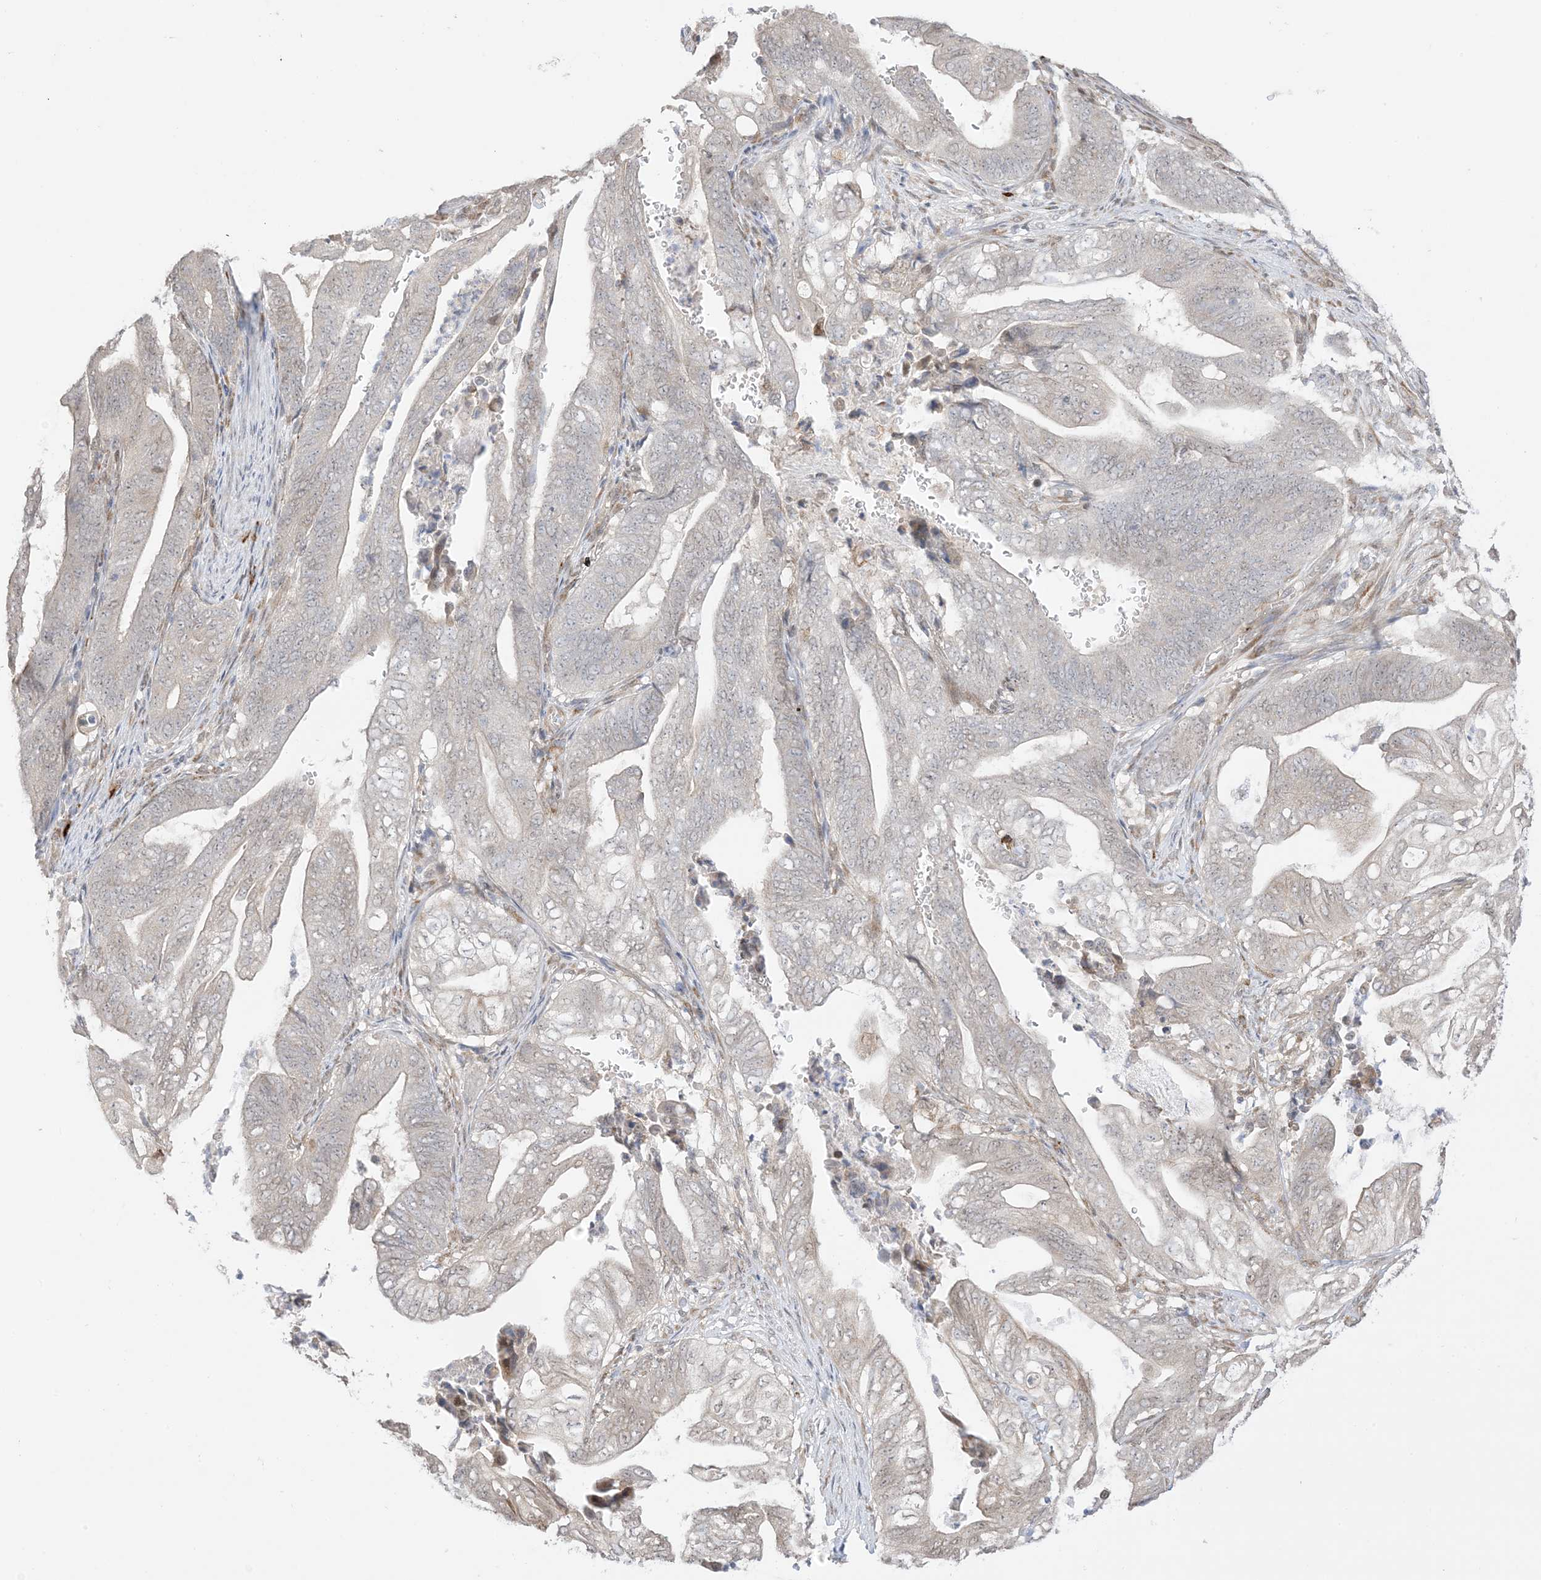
{"staining": {"intensity": "negative", "quantity": "none", "location": "none"}, "tissue": "stomach cancer", "cell_type": "Tumor cells", "image_type": "cancer", "snomed": [{"axis": "morphology", "description": "Adenocarcinoma, NOS"}, {"axis": "topography", "description": "Stomach"}], "caption": "Immunohistochemical staining of human adenocarcinoma (stomach) shows no significant staining in tumor cells.", "gene": "UBE2E2", "patient": {"sex": "female", "age": 73}}